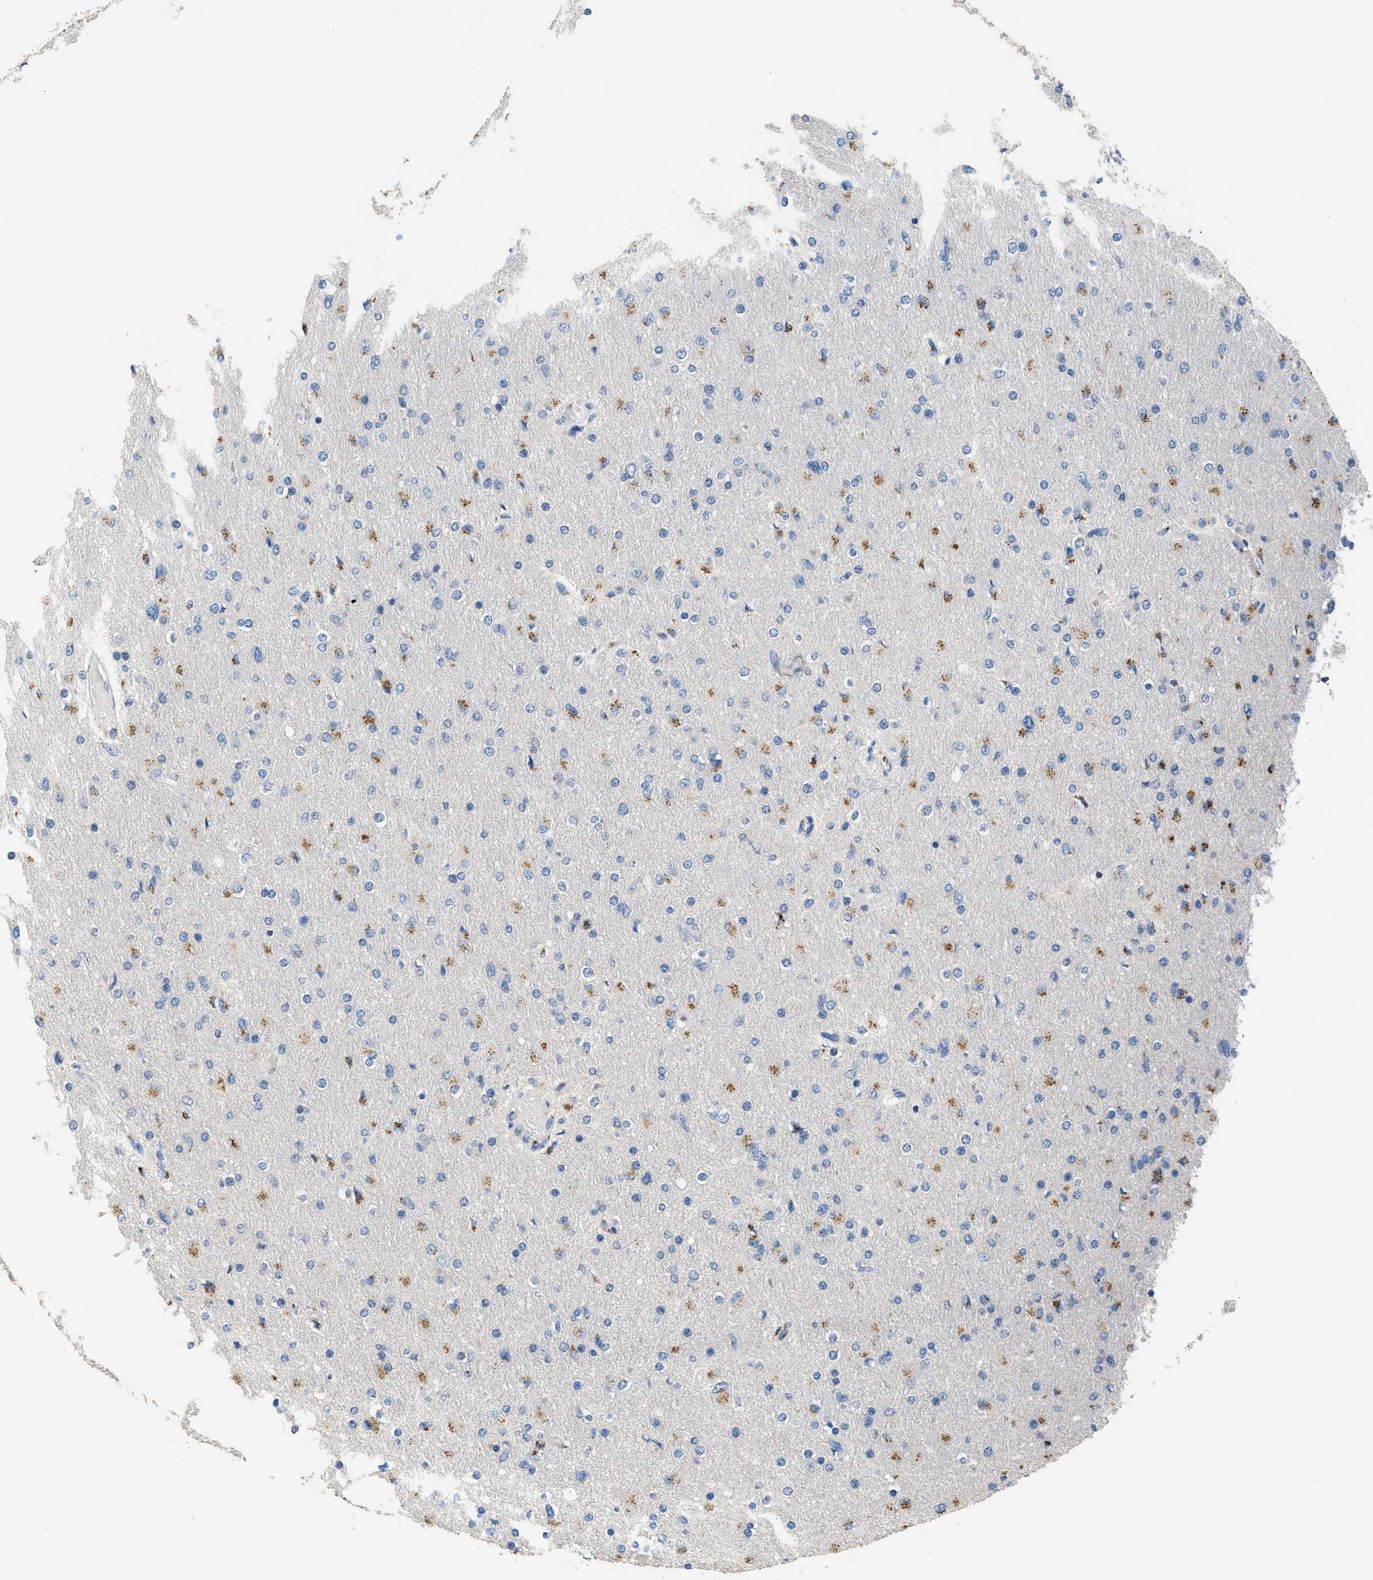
{"staining": {"intensity": "moderate", "quantity": "25%-75%", "location": "cytoplasmic/membranous"}, "tissue": "glioma", "cell_type": "Tumor cells", "image_type": "cancer", "snomed": [{"axis": "morphology", "description": "Glioma, malignant, High grade"}, {"axis": "topography", "description": "Cerebral cortex"}], "caption": "A high-resolution histopathology image shows IHC staining of malignant high-grade glioma, which displays moderate cytoplasmic/membranous staining in approximately 25%-75% of tumor cells. (DAB IHC with brightfield microscopy, high magnification).", "gene": "GOLM1", "patient": {"sex": "female", "age": 36}}